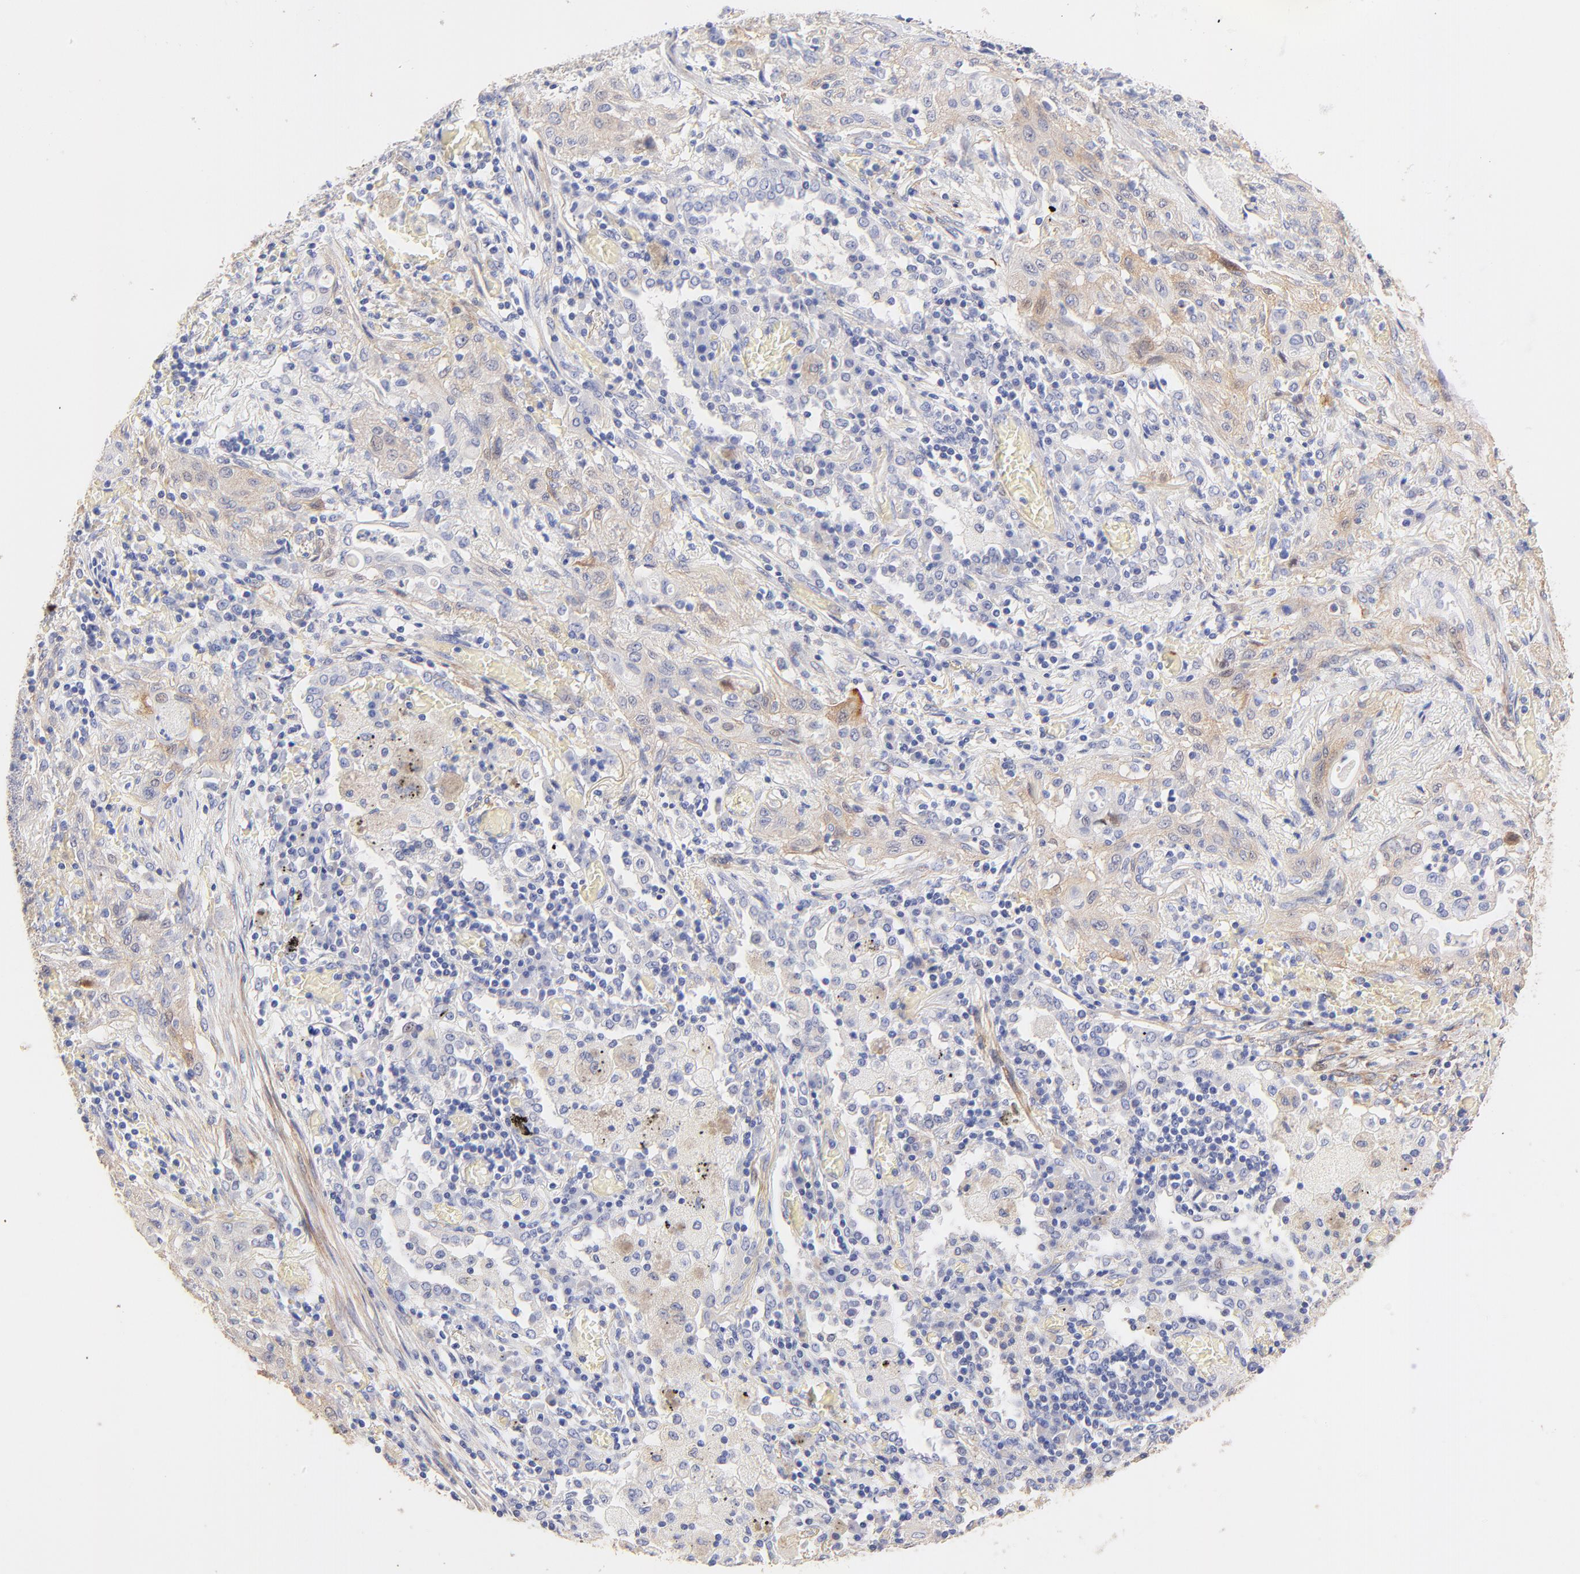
{"staining": {"intensity": "weak", "quantity": "<25%", "location": "cytoplasmic/membranous"}, "tissue": "lung cancer", "cell_type": "Tumor cells", "image_type": "cancer", "snomed": [{"axis": "morphology", "description": "Squamous cell carcinoma, NOS"}, {"axis": "topography", "description": "Lung"}], "caption": "Immunohistochemical staining of lung cancer (squamous cell carcinoma) demonstrates no significant staining in tumor cells.", "gene": "ACTRT1", "patient": {"sex": "female", "age": 47}}